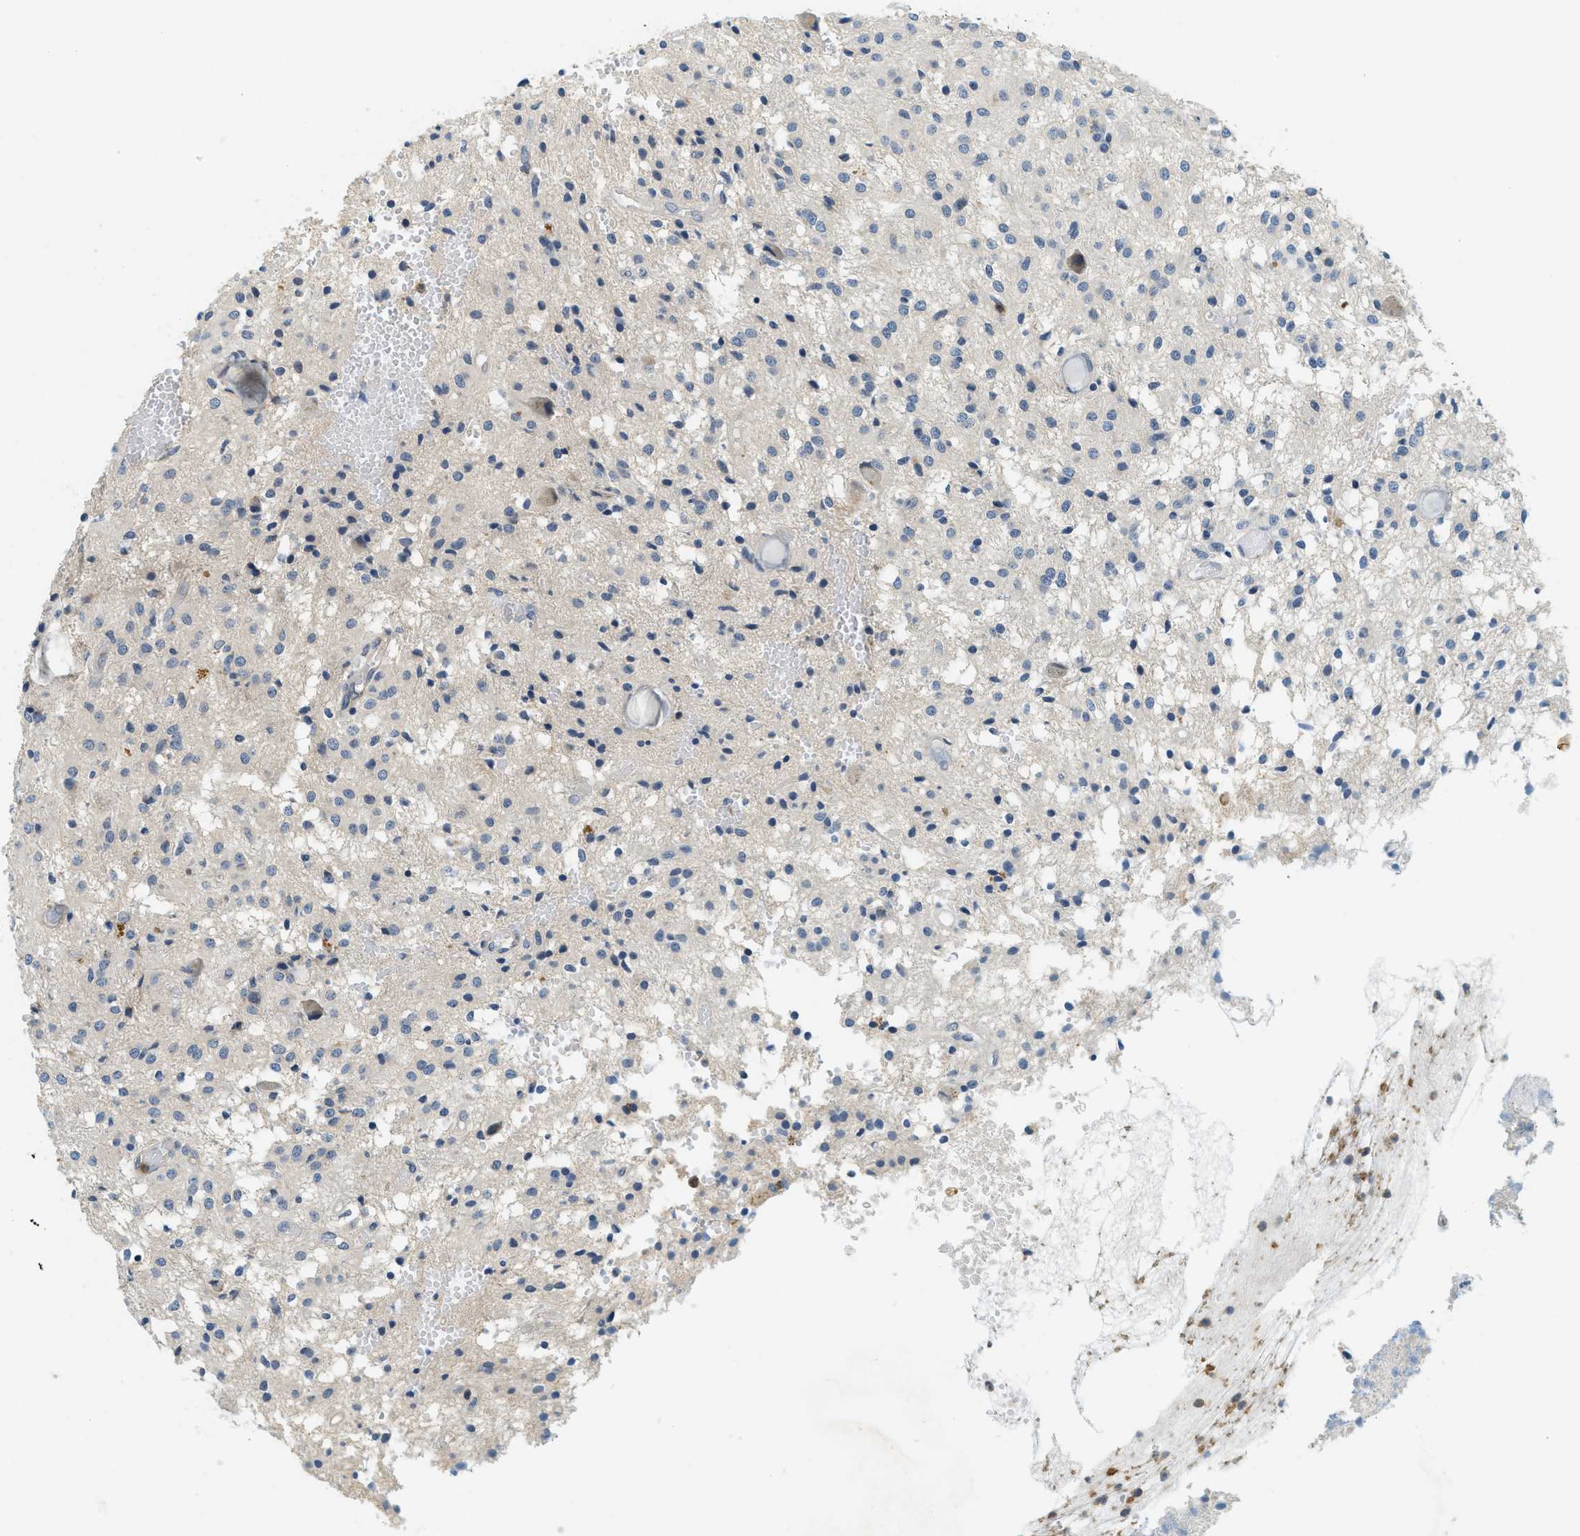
{"staining": {"intensity": "negative", "quantity": "none", "location": "none"}, "tissue": "glioma", "cell_type": "Tumor cells", "image_type": "cancer", "snomed": [{"axis": "morphology", "description": "Glioma, malignant, High grade"}, {"axis": "topography", "description": "Brain"}], "caption": "DAB (3,3'-diaminobenzidine) immunohistochemical staining of human glioma displays no significant expression in tumor cells.", "gene": "RASGRP2", "patient": {"sex": "female", "age": 59}}